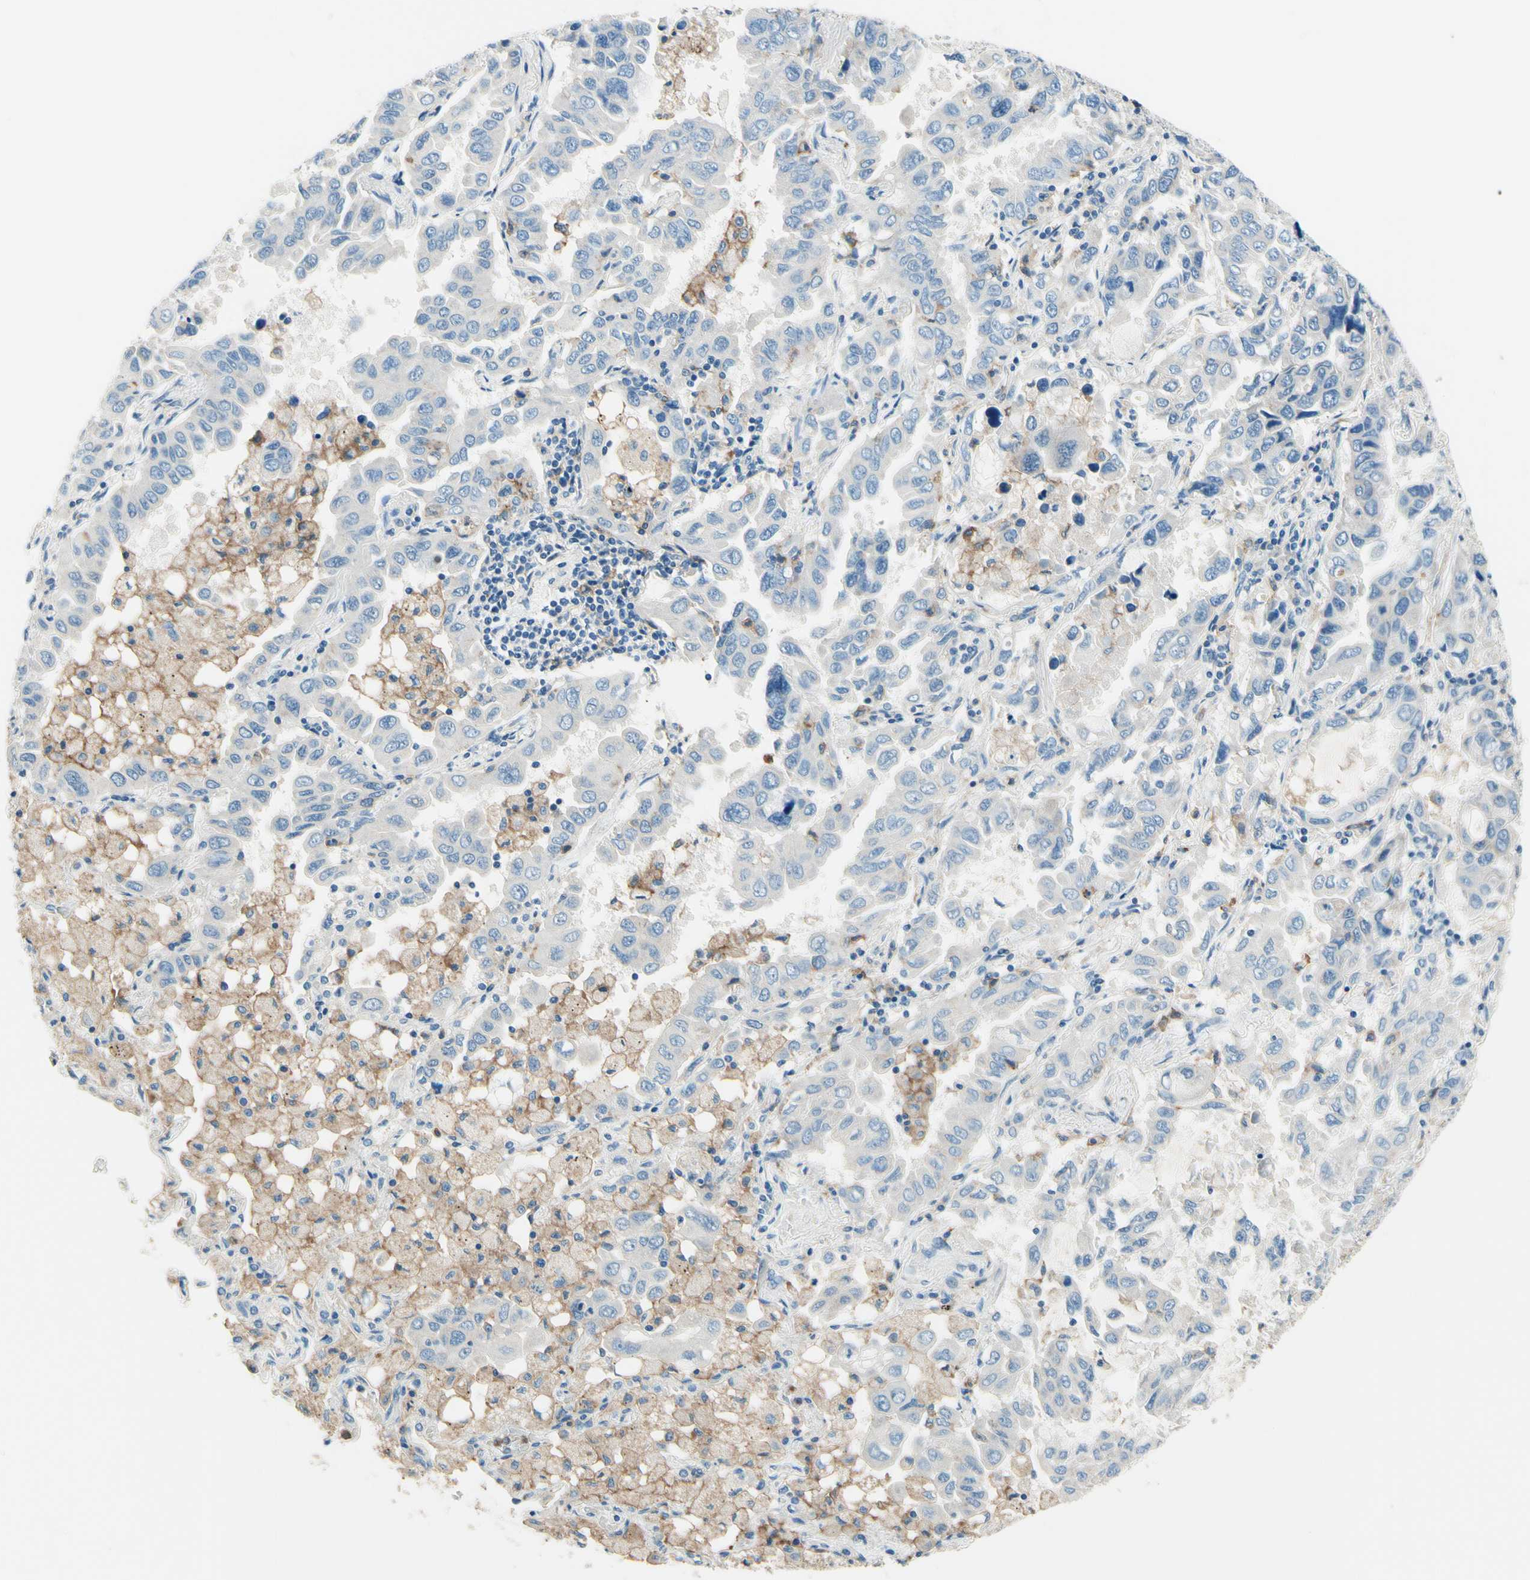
{"staining": {"intensity": "weak", "quantity": "<25%", "location": "cytoplasmic/membranous"}, "tissue": "lung cancer", "cell_type": "Tumor cells", "image_type": "cancer", "snomed": [{"axis": "morphology", "description": "Adenocarcinoma, NOS"}, {"axis": "topography", "description": "Lung"}], "caption": "Tumor cells show no significant positivity in lung adenocarcinoma.", "gene": "SIGLEC9", "patient": {"sex": "male", "age": 64}}